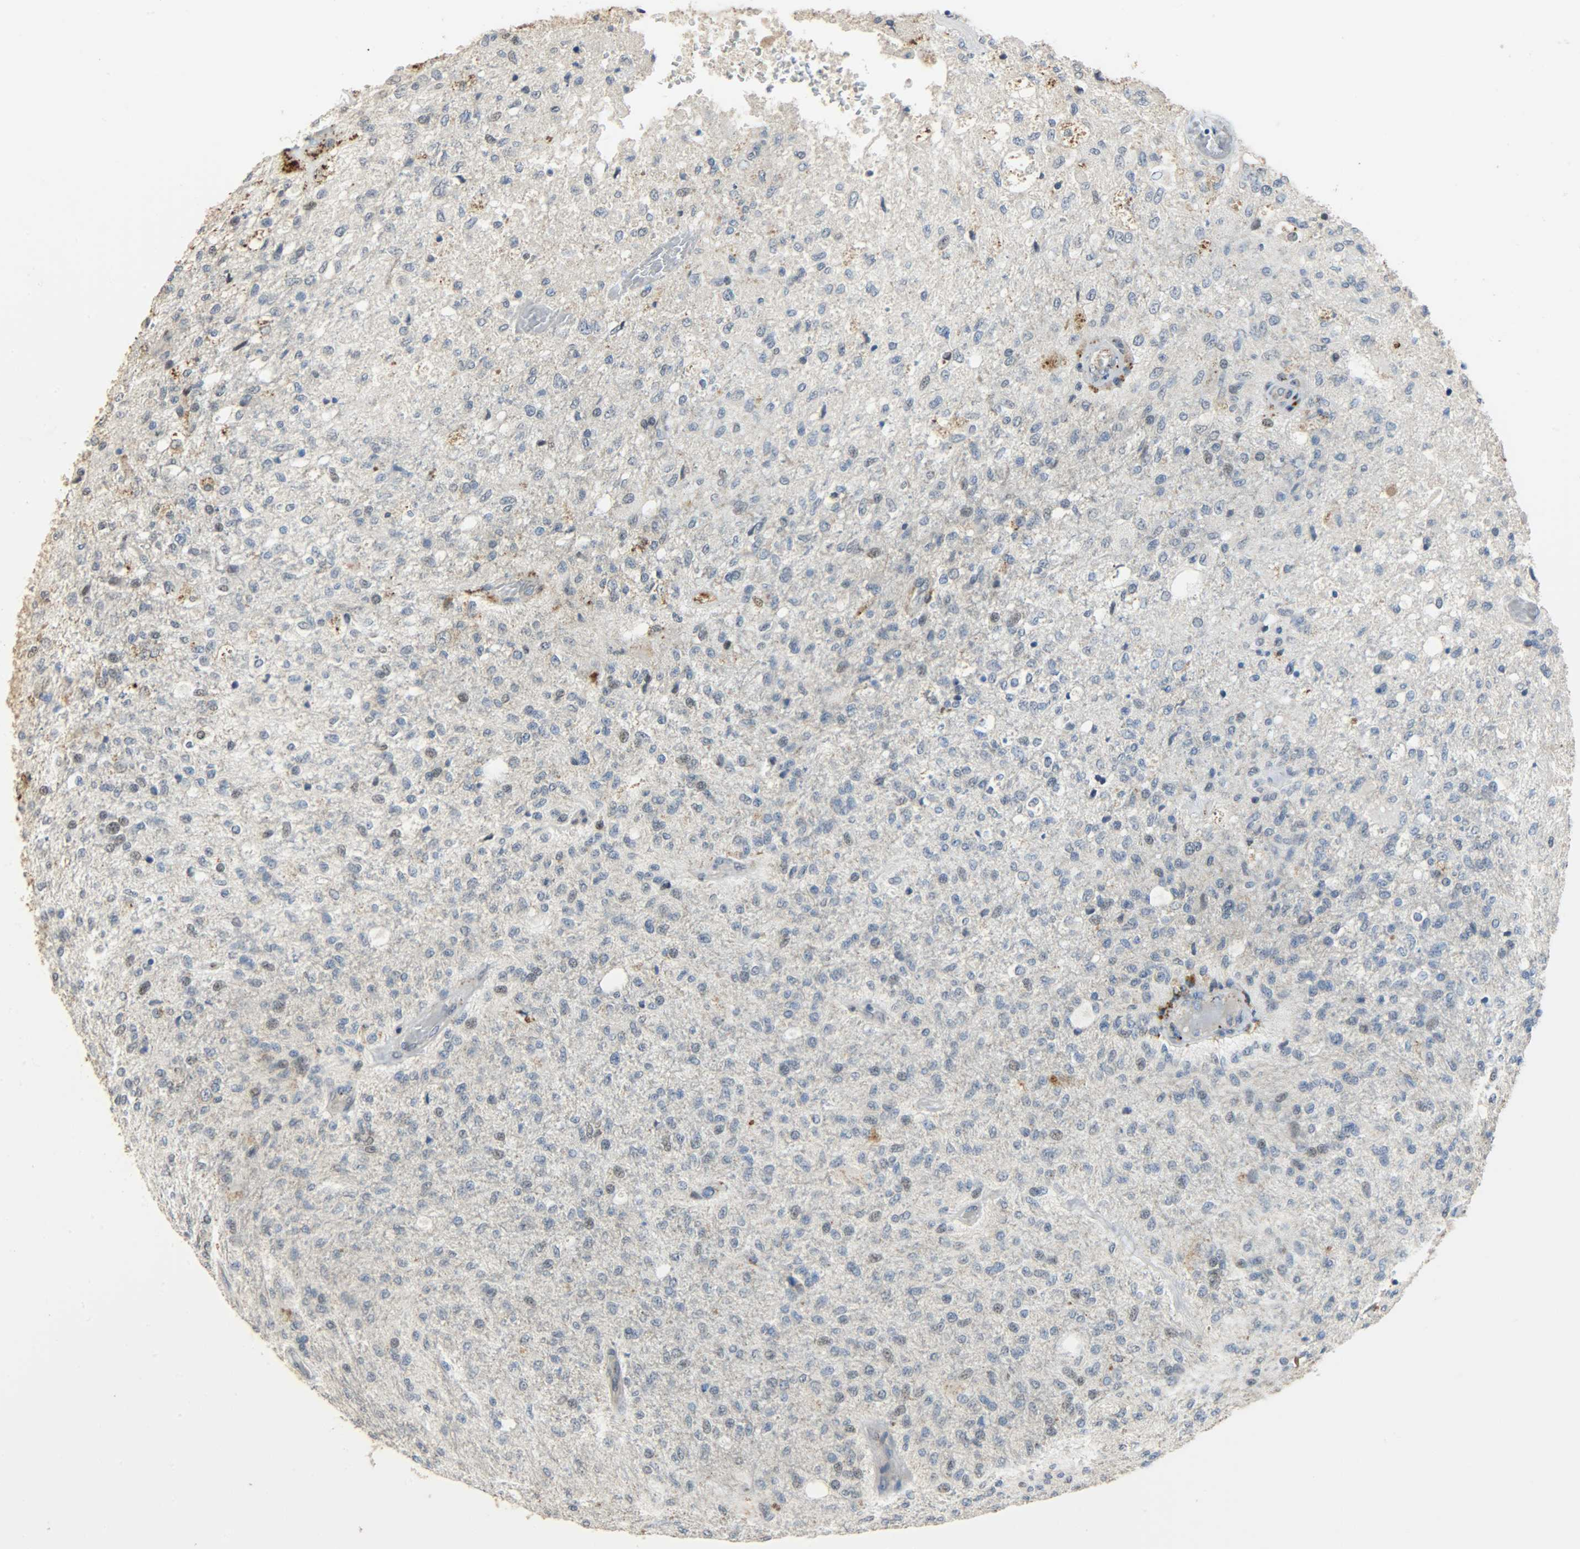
{"staining": {"intensity": "weak", "quantity": "25%-75%", "location": "cytoplasmic/membranous"}, "tissue": "glioma", "cell_type": "Tumor cells", "image_type": "cancer", "snomed": [{"axis": "morphology", "description": "Normal tissue, NOS"}, {"axis": "morphology", "description": "Glioma, malignant, High grade"}, {"axis": "topography", "description": "Cerebral cortex"}], "caption": "IHC of human glioma shows low levels of weak cytoplasmic/membranous expression in approximately 25%-75% of tumor cells.", "gene": "GIT2", "patient": {"sex": "male", "age": 77}}